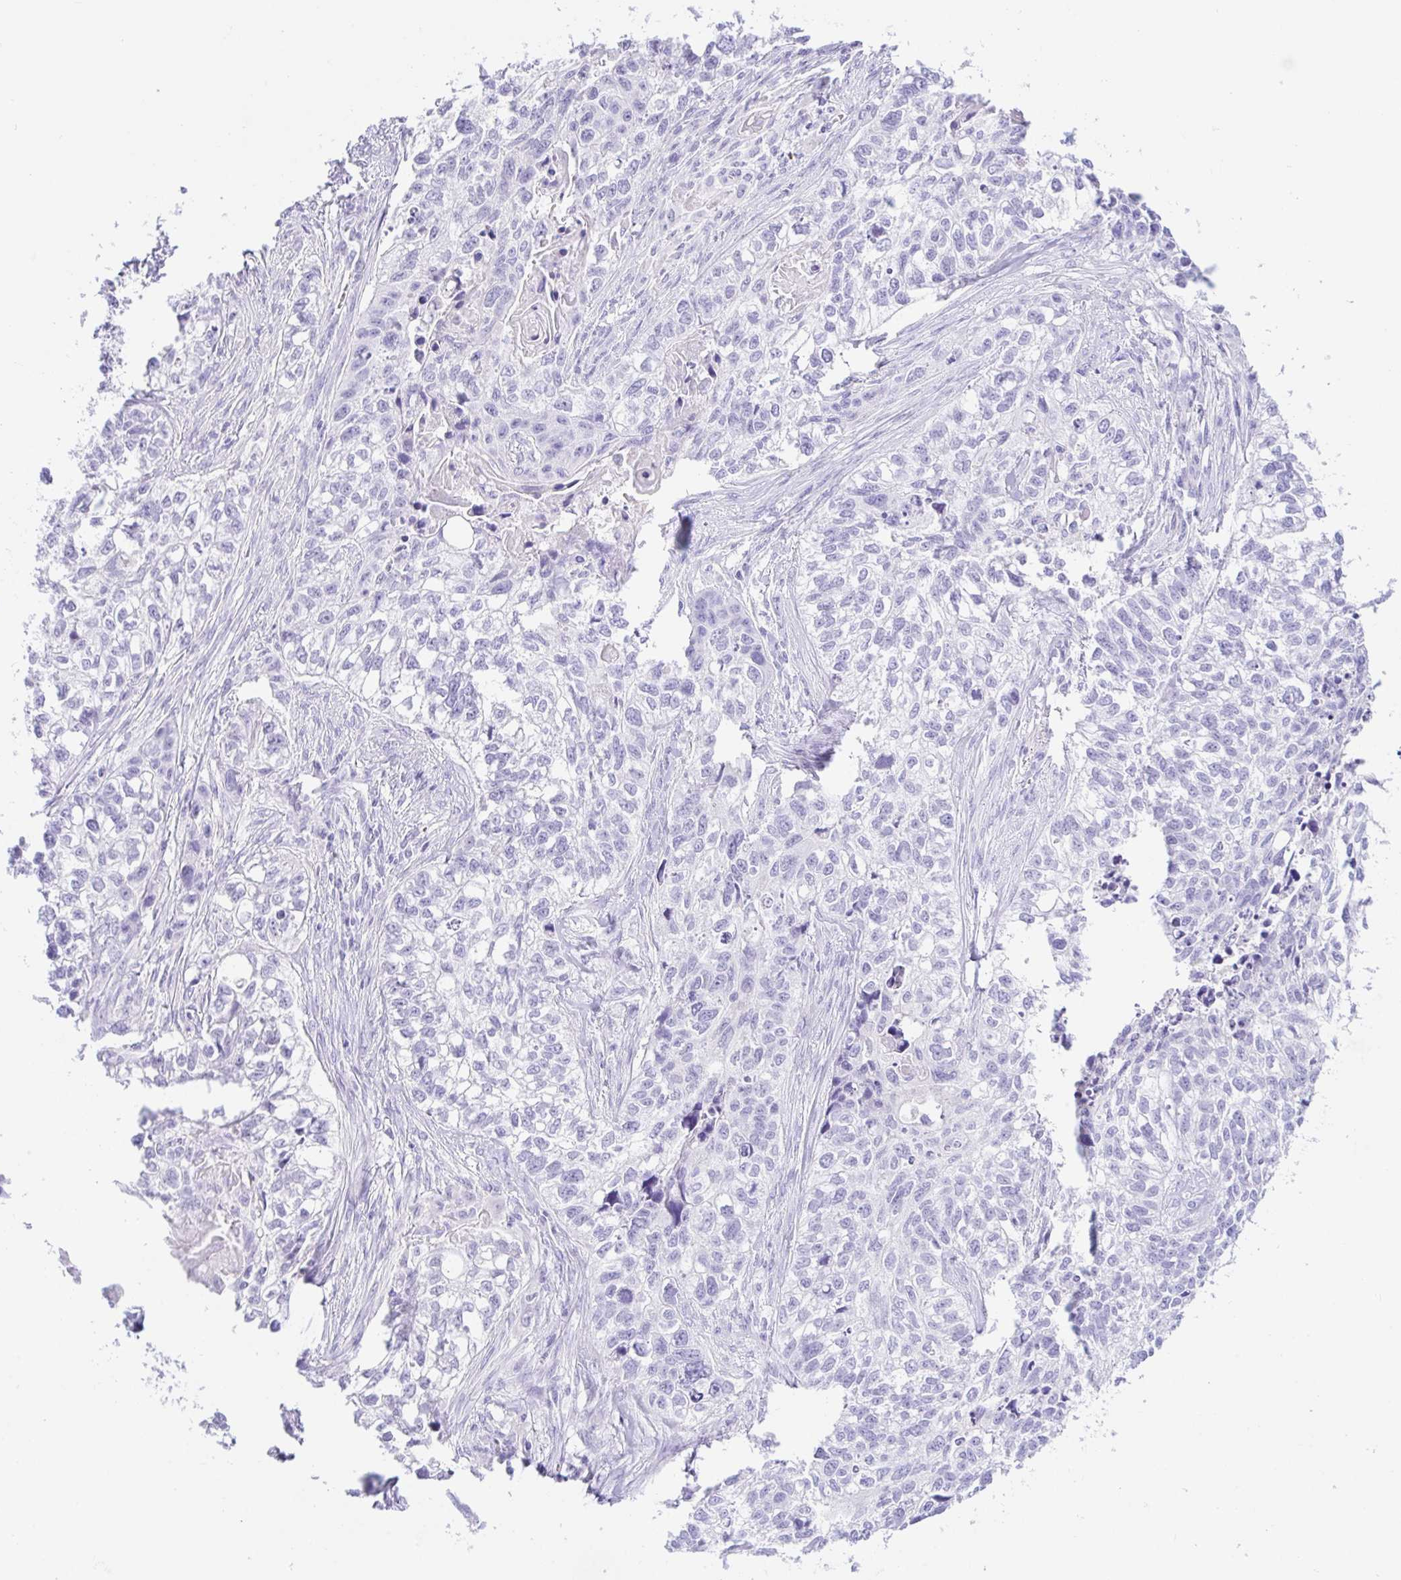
{"staining": {"intensity": "negative", "quantity": "none", "location": "none"}, "tissue": "lung cancer", "cell_type": "Tumor cells", "image_type": "cancer", "snomed": [{"axis": "morphology", "description": "Squamous cell carcinoma, NOS"}, {"axis": "topography", "description": "Lung"}], "caption": "There is no significant staining in tumor cells of lung cancer (squamous cell carcinoma).", "gene": "PAX8", "patient": {"sex": "male", "age": 74}}